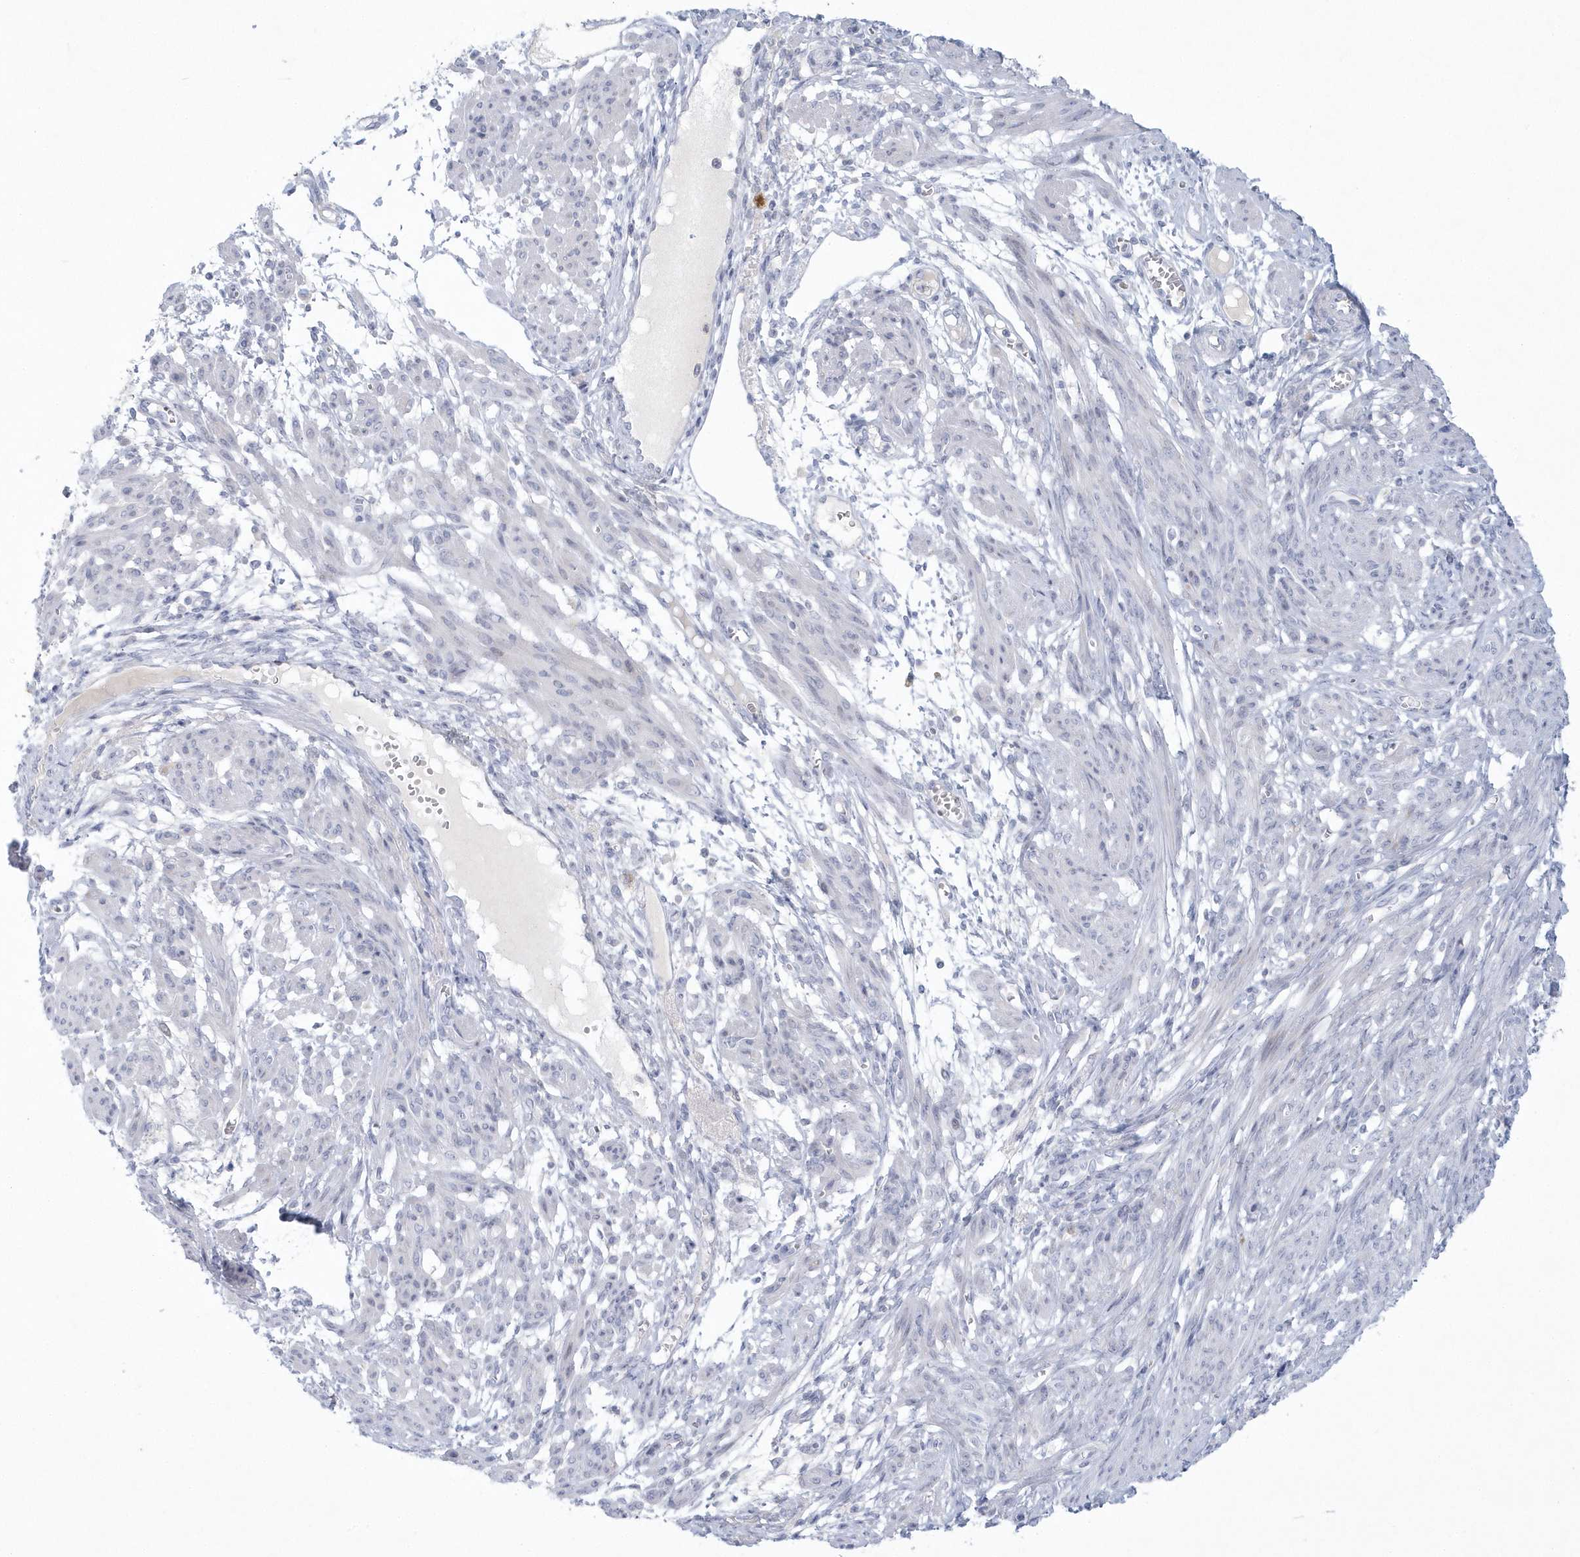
{"staining": {"intensity": "negative", "quantity": "none", "location": "none"}, "tissue": "smooth muscle", "cell_type": "Smooth muscle cells", "image_type": "normal", "snomed": [{"axis": "morphology", "description": "Normal tissue, NOS"}, {"axis": "topography", "description": "Smooth muscle"}], "caption": "Immunohistochemistry photomicrograph of normal human smooth muscle stained for a protein (brown), which demonstrates no positivity in smooth muscle cells.", "gene": "NIPAL1", "patient": {"sex": "female", "age": 39}}